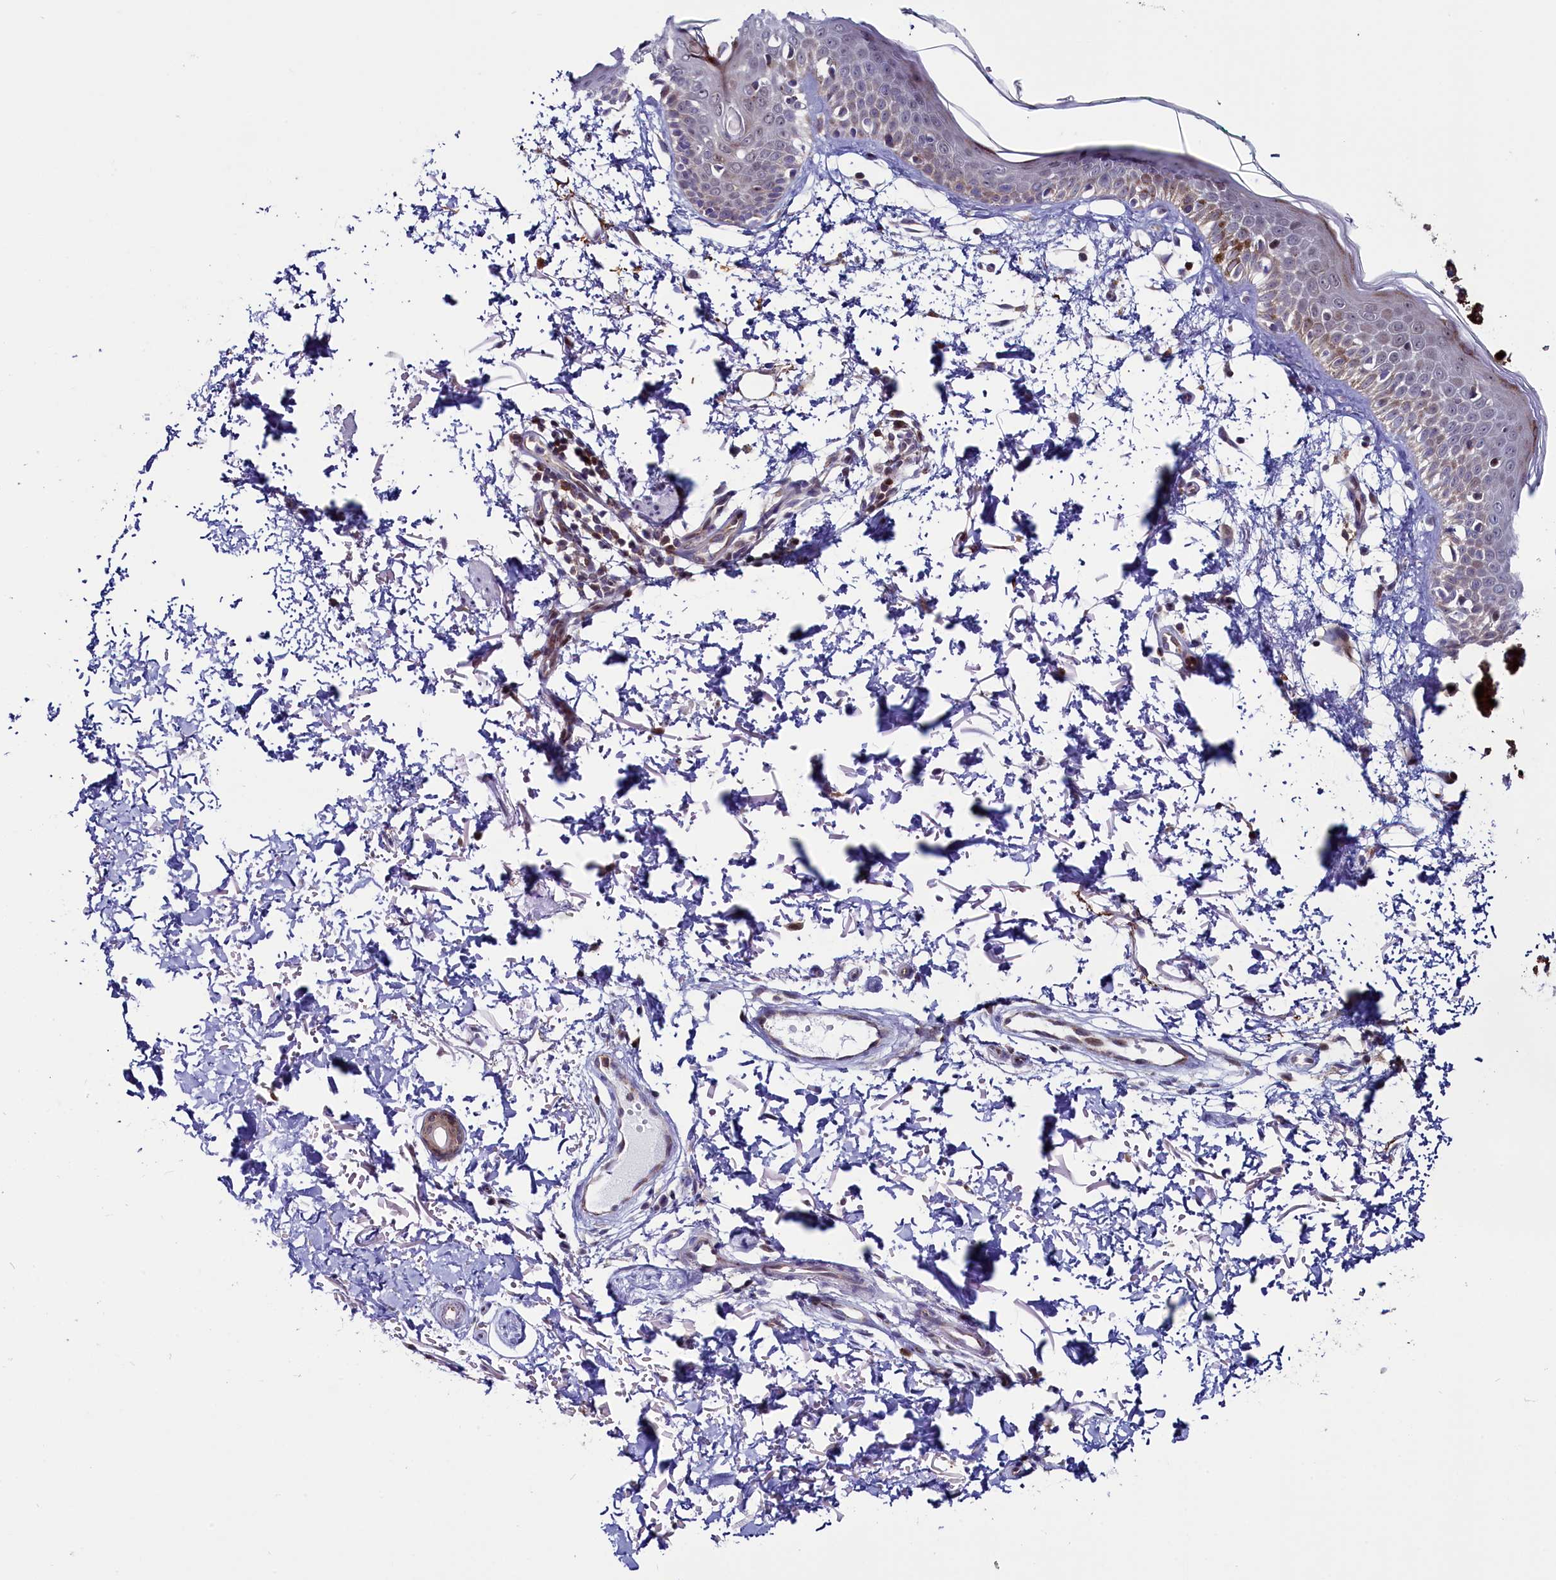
{"staining": {"intensity": "negative", "quantity": "none", "location": "none"}, "tissue": "skin", "cell_type": "Fibroblasts", "image_type": "normal", "snomed": [{"axis": "morphology", "description": "Normal tissue, NOS"}, {"axis": "topography", "description": "Skin"}], "caption": "Histopathology image shows no significant protein positivity in fibroblasts of unremarkable skin.", "gene": "CIAPIN1", "patient": {"sex": "male", "age": 66}}